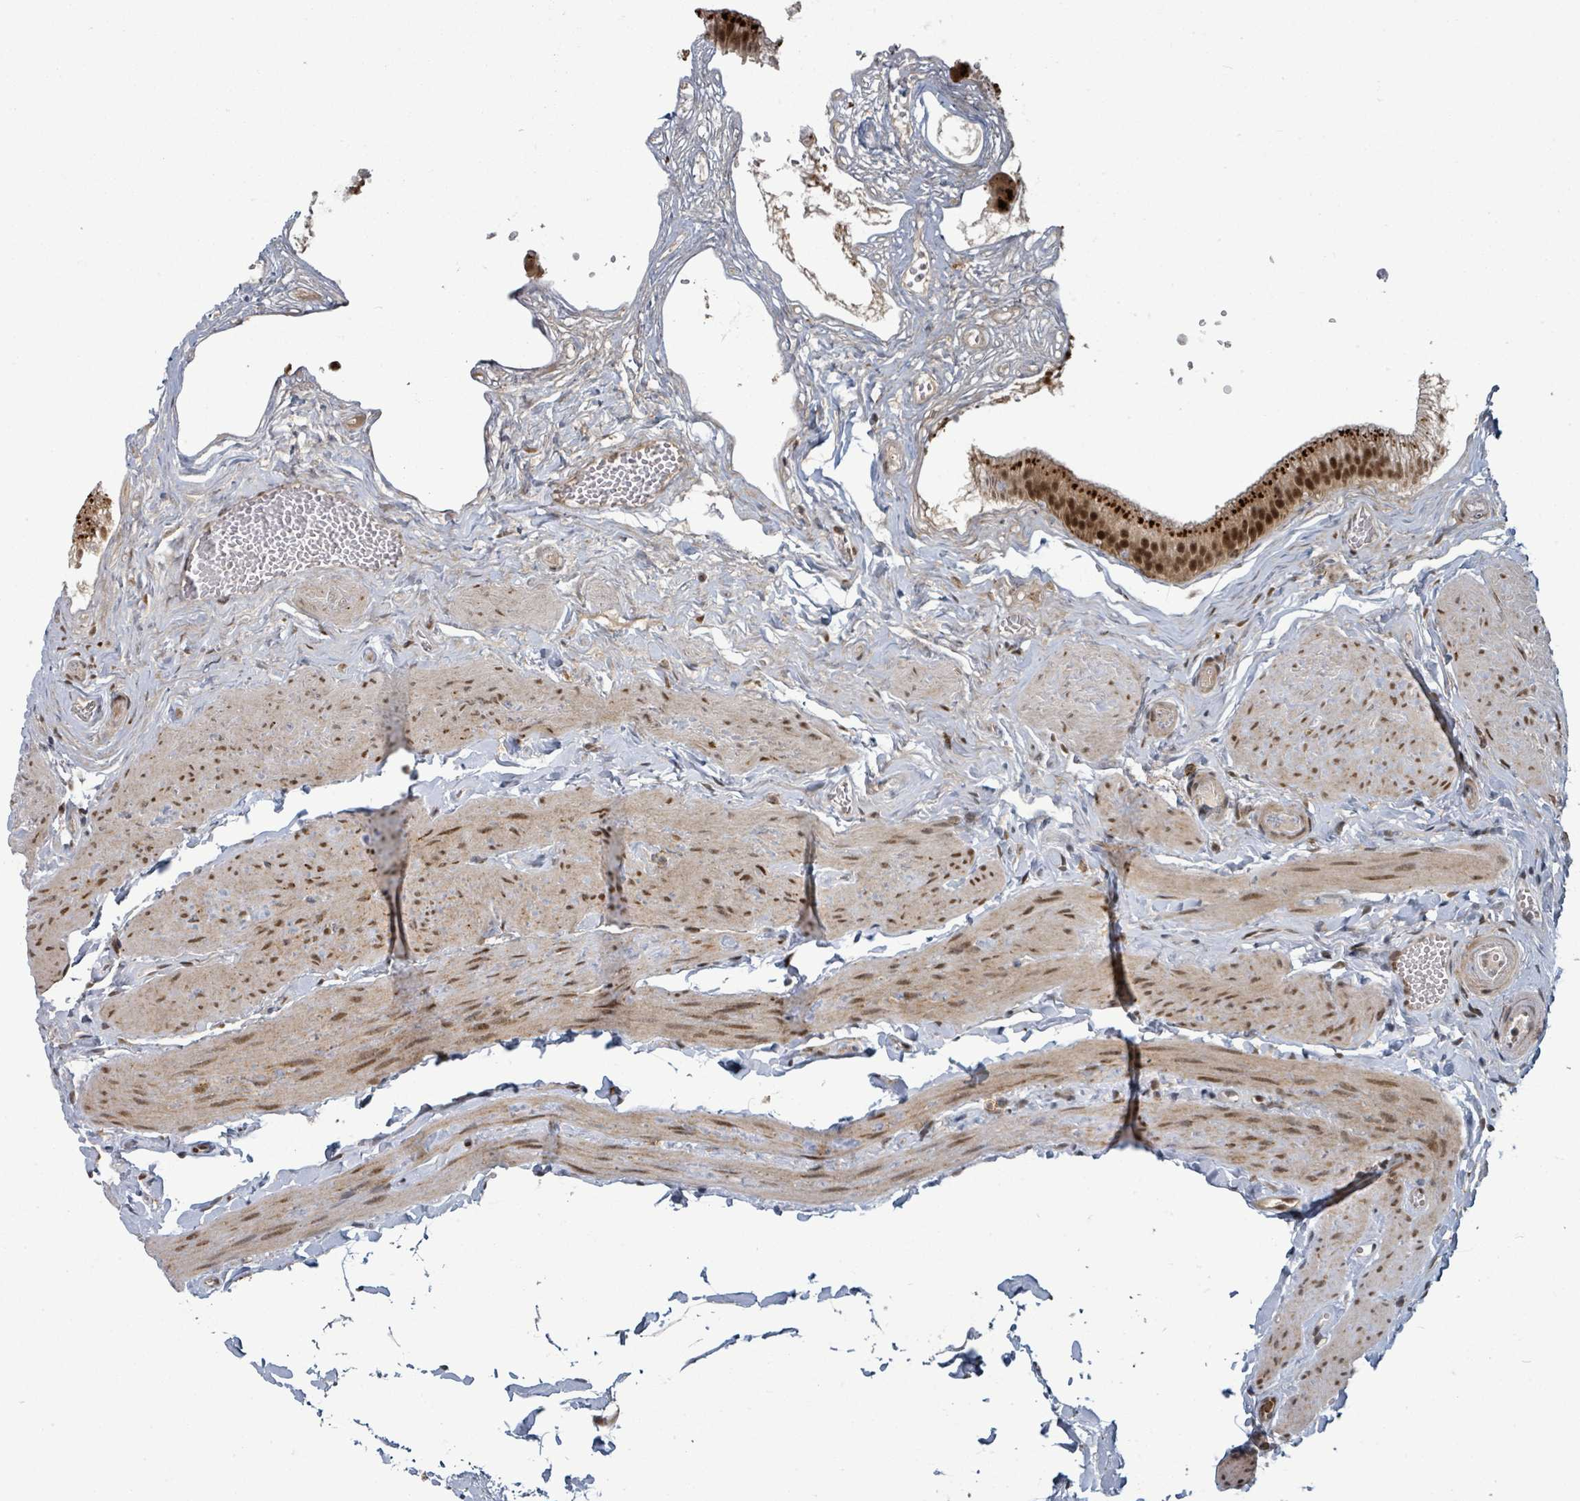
{"staining": {"intensity": "strong", "quantity": ">75%", "location": "cytoplasmic/membranous,nuclear"}, "tissue": "gallbladder", "cell_type": "Glandular cells", "image_type": "normal", "snomed": [{"axis": "morphology", "description": "Normal tissue, NOS"}, {"axis": "topography", "description": "Gallbladder"}], "caption": "Normal gallbladder was stained to show a protein in brown. There is high levels of strong cytoplasmic/membranous,nuclear positivity in approximately >75% of glandular cells. The staining is performed using DAB (3,3'-diaminobenzidine) brown chromogen to label protein expression. The nuclei are counter-stained blue using hematoxylin.", "gene": "GTF3C1", "patient": {"sex": "female", "age": 54}}